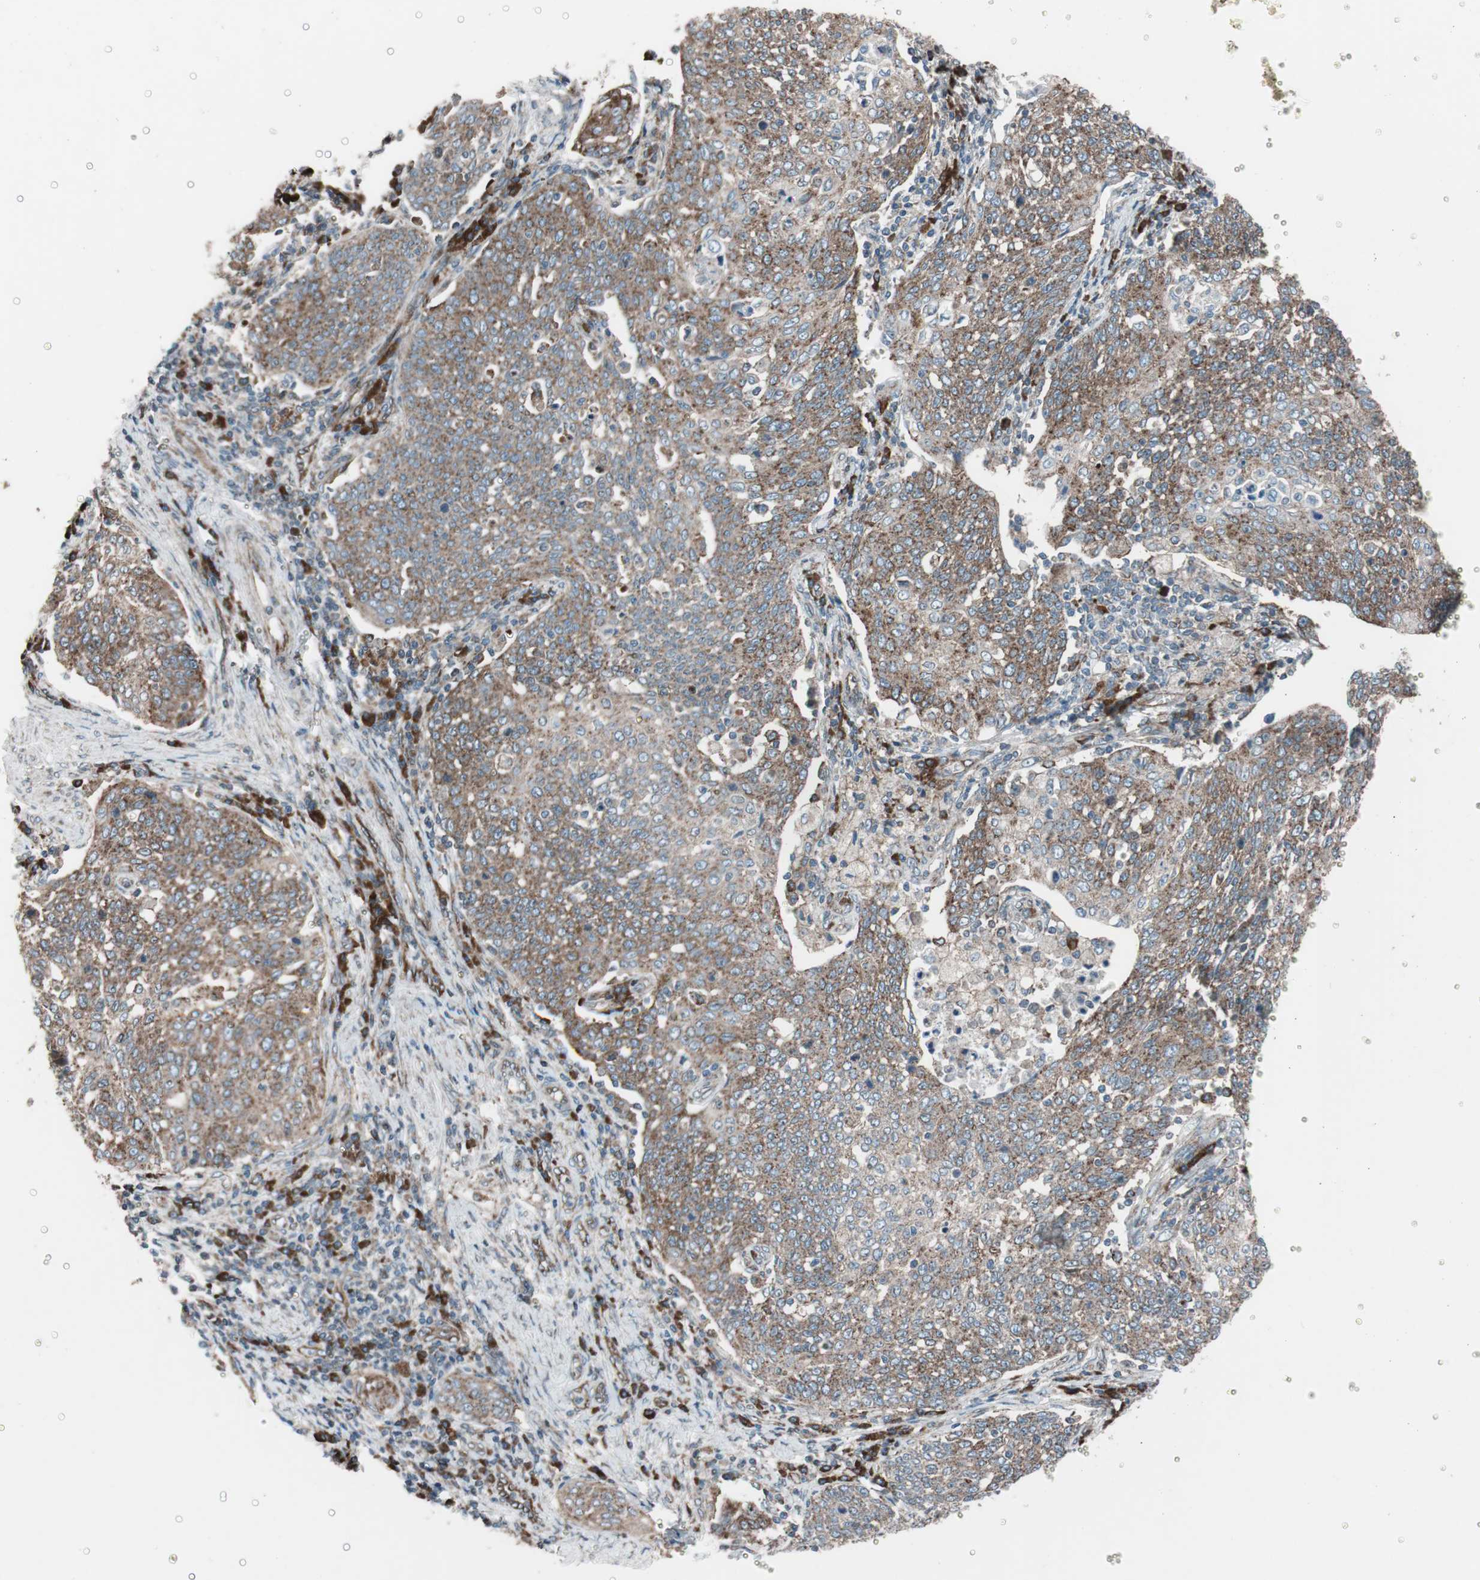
{"staining": {"intensity": "moderate", "quantity": ">75%", "location": "cytoplasmic/membranous"}, "tissue": "cervical cancer", "cell_type": "Tumor cells", "image_type": "cancer", "snomed": [{"axis": "morphology", "description": "Squamous cell carcinoma, NOS"}, {"axis": "topography", "description": "Cervix"}], "caption": "The immunohistochemical stain highlights moderate cytoplasmic/membranous staining in tumor cells of squamous cell carcinoma (cervical) tissue.", "gene": "CCL14", "patient": {"sex": "female", "age": 34}}